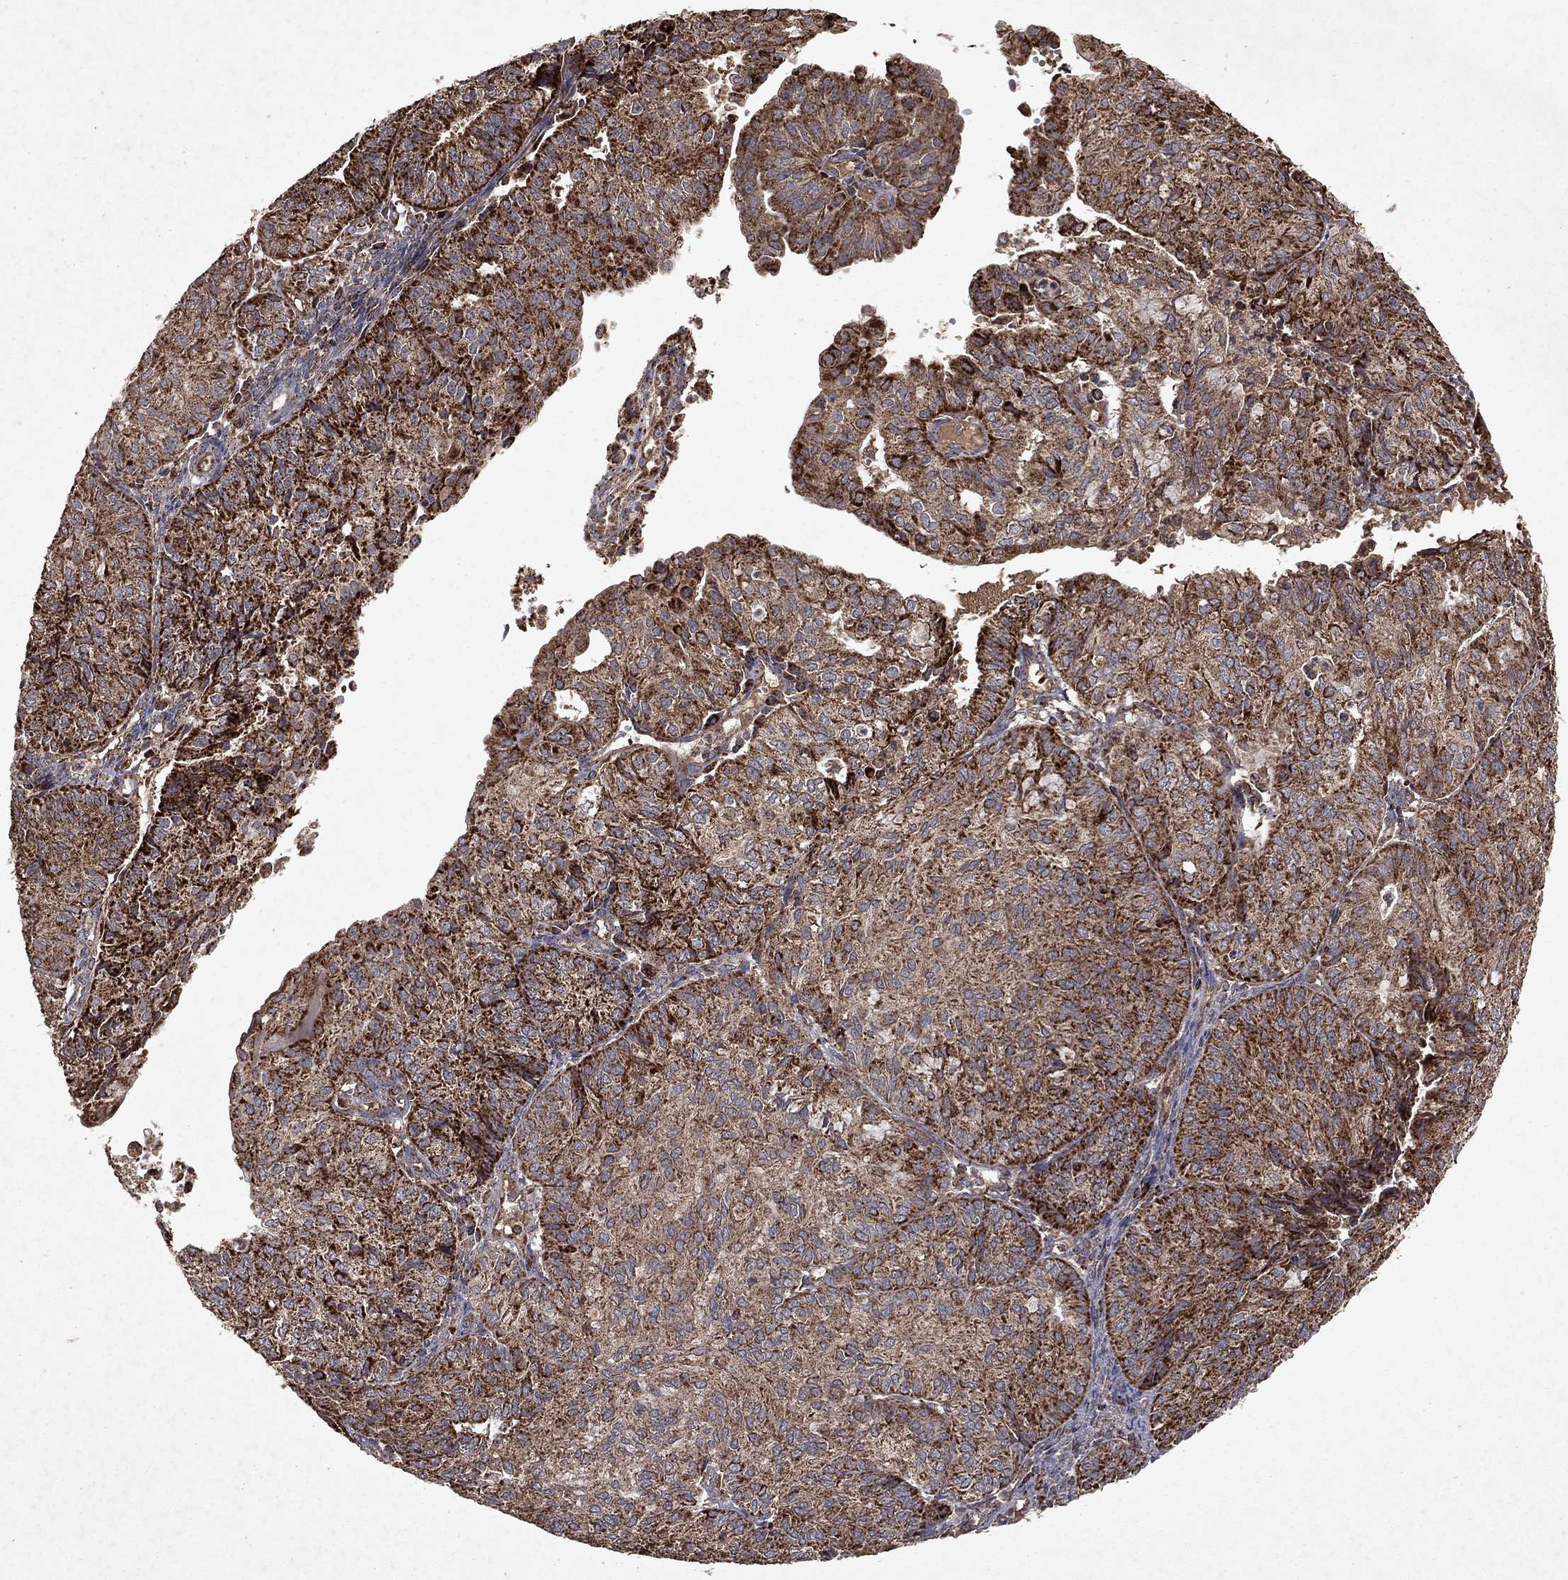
{"staining": {"intensity": "strong", "quantity": ">75%", "location": "cytoplasmic/membranous"}, "tissue": "endometrial cancer", "cell_type": "Tumor cells", "image_type": "cancer", "snomed": [{"axis": "morphology", "description": "Adenocarcinoma, NOS"}, {"axis": "topography", "description": "Endometrium"}], "caption": "There is high levels of strong cytoplasmic/membranous positivity in tumor cells of adenocarcinoma (endometrial), as demonstrated by immunohistochemical staining (brown color).", "gene": "PYROXD2", "patient": {"sex": "female", "age": 82}}